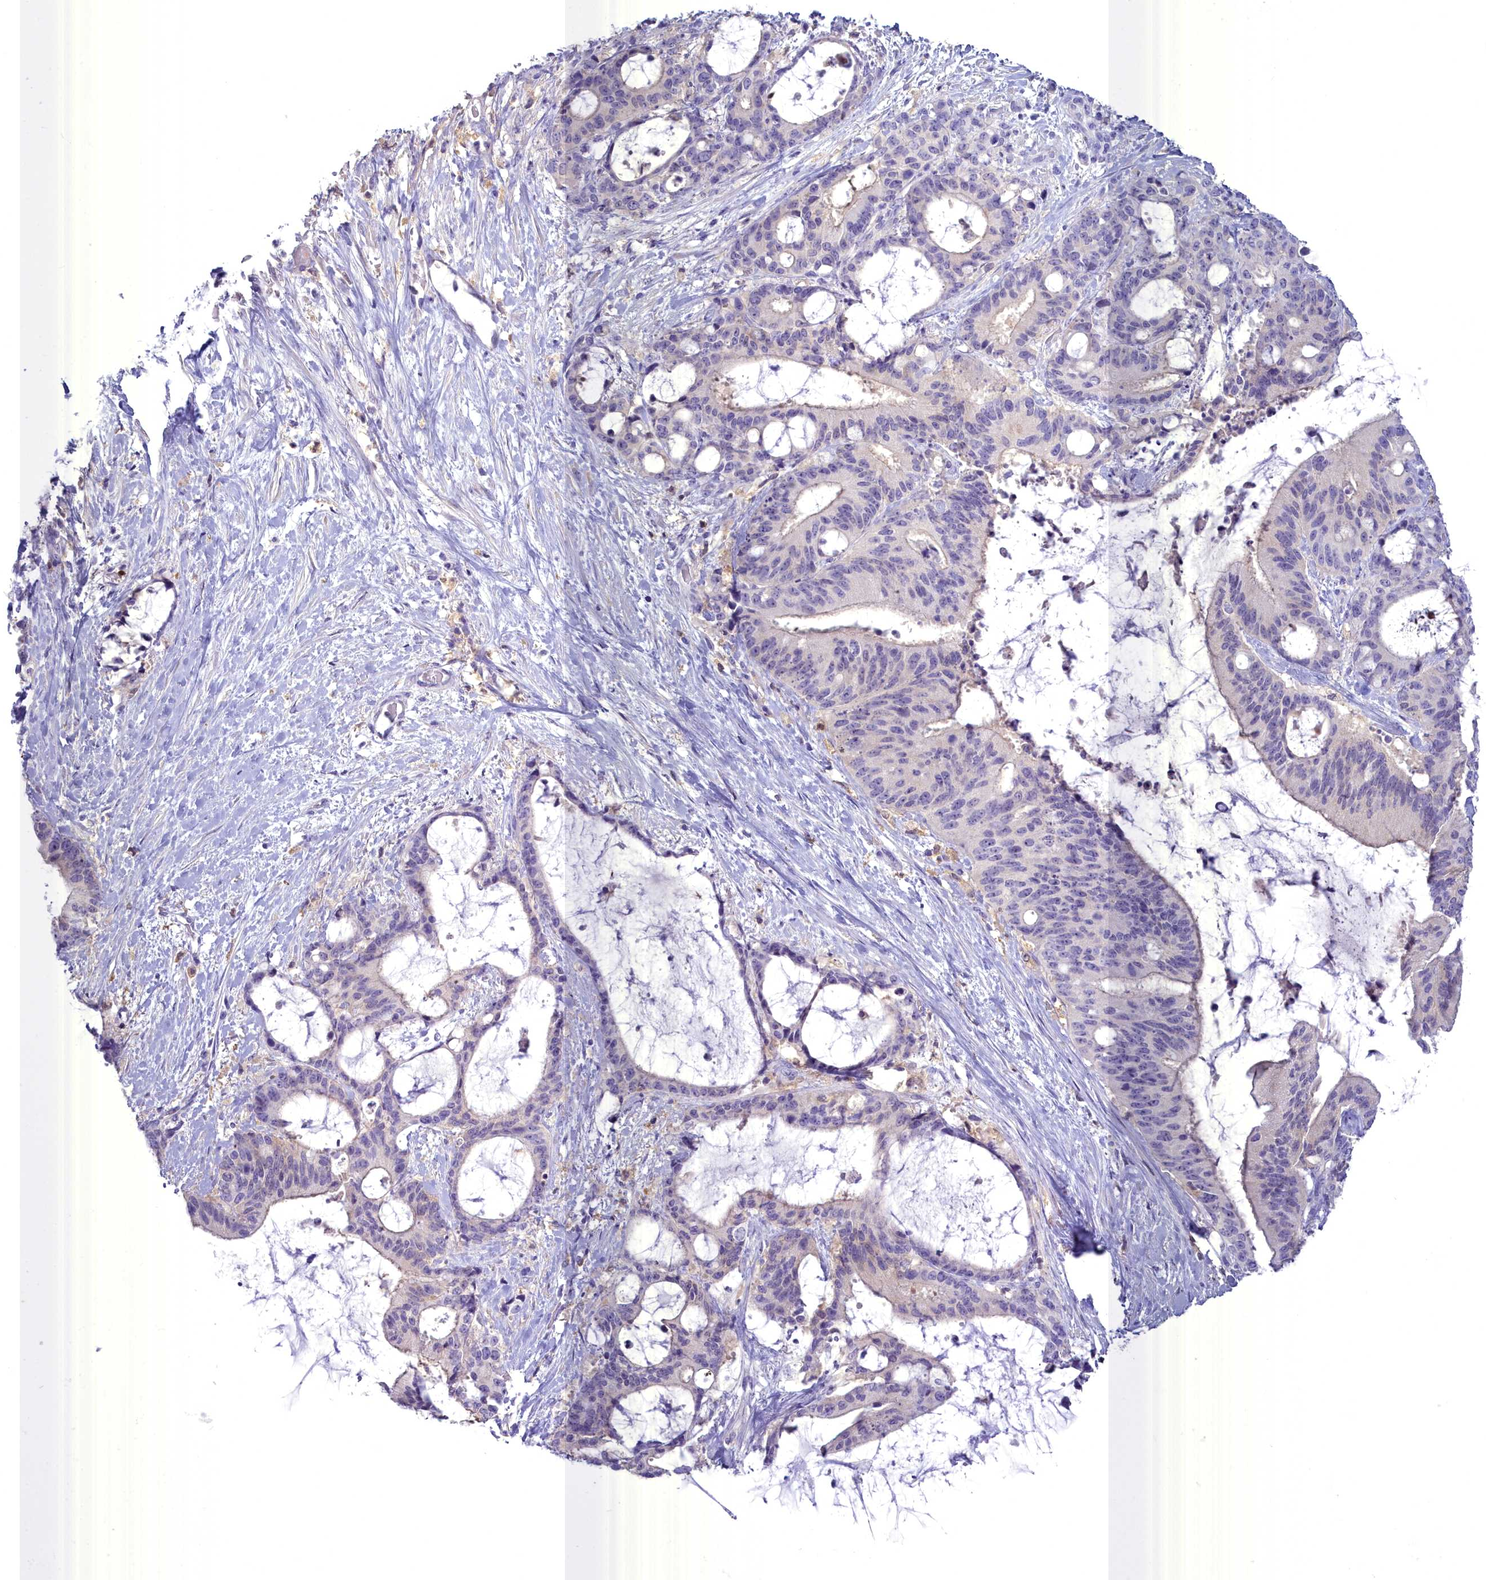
{"staining": {"intensity": "negative", "quantity": "none", "location": "none"}, "tissue": "liver cancer", "cell_type": "Tumor cells", "image_type": "cancer", "snomed": [{"axis": "morphology", "description": "Normal tissue, NOS"}, {"axis": "morphology", "description": "Cholangiocarcinoma"}, {"axis": "topography", "description": "Liver"}, {"axis": "topography", "description": "Peripheral nerve tissue"}], "caption": "Tumor cells are negative for brown protein staining in liver cholangiocarcinoma. (DAB immunohistochemistry visualized using brightfield microscopy, high magnification).", "gene": "BLNK", "patient": {"sex": "female", "age": 73}}